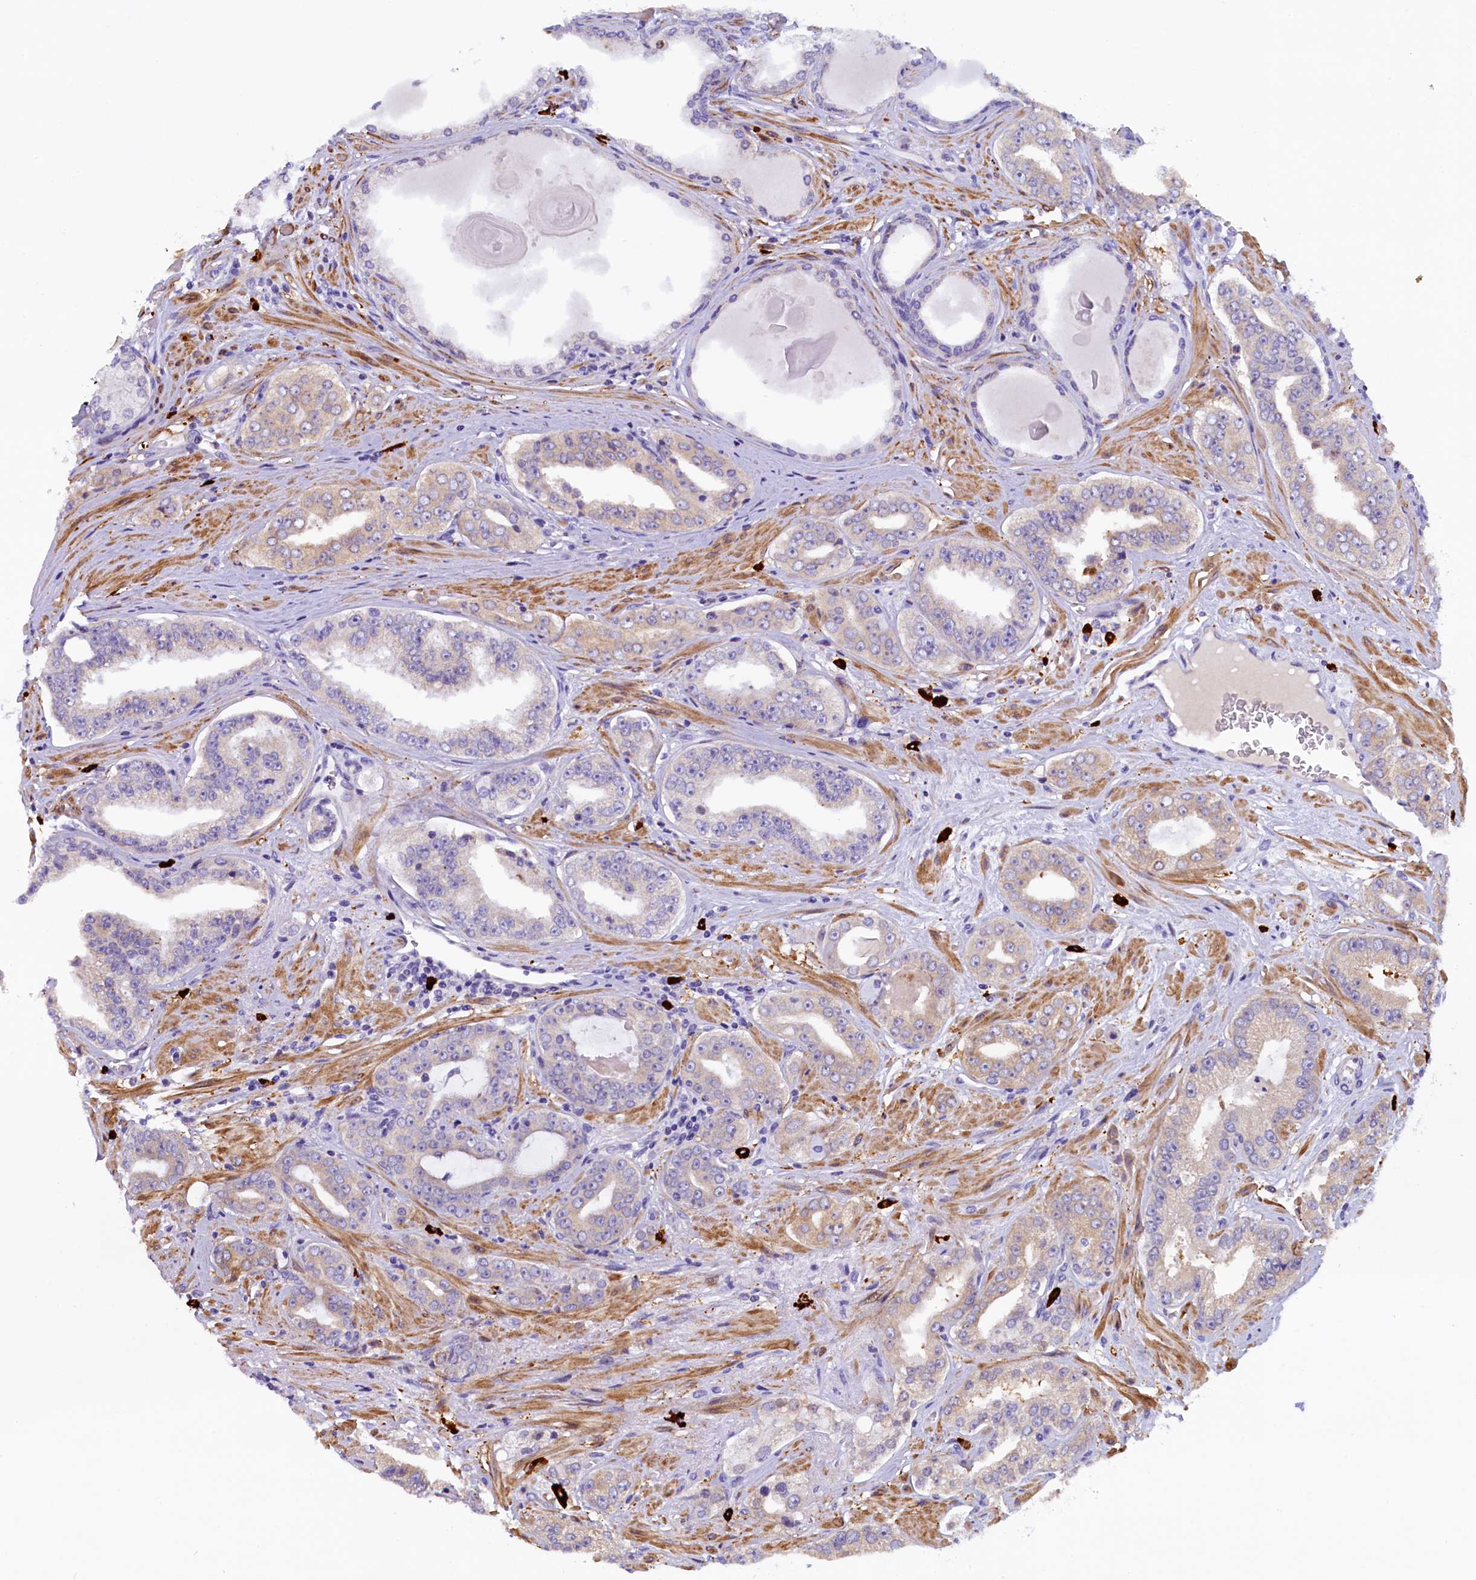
{"staining": {"intensity": "negative", "quantity": "none", "location": "none"}, "tissue": "prostate cancer", "cell_type": "Tumor cells", "image_type": "cancer", "snomed": [{"axis": "morphology", "description": "Adenocarcinoma, High grade"}, {"axis": "topography", "description": "Prostate"}], "caption": "This is a micrograph of IHC staining of prostate cancer (adenocarcinoma (high-grade)), which shows no positivity in tumor cells.", "gene": "RTTN", "patient": {"sex": "male", "age": 71}}